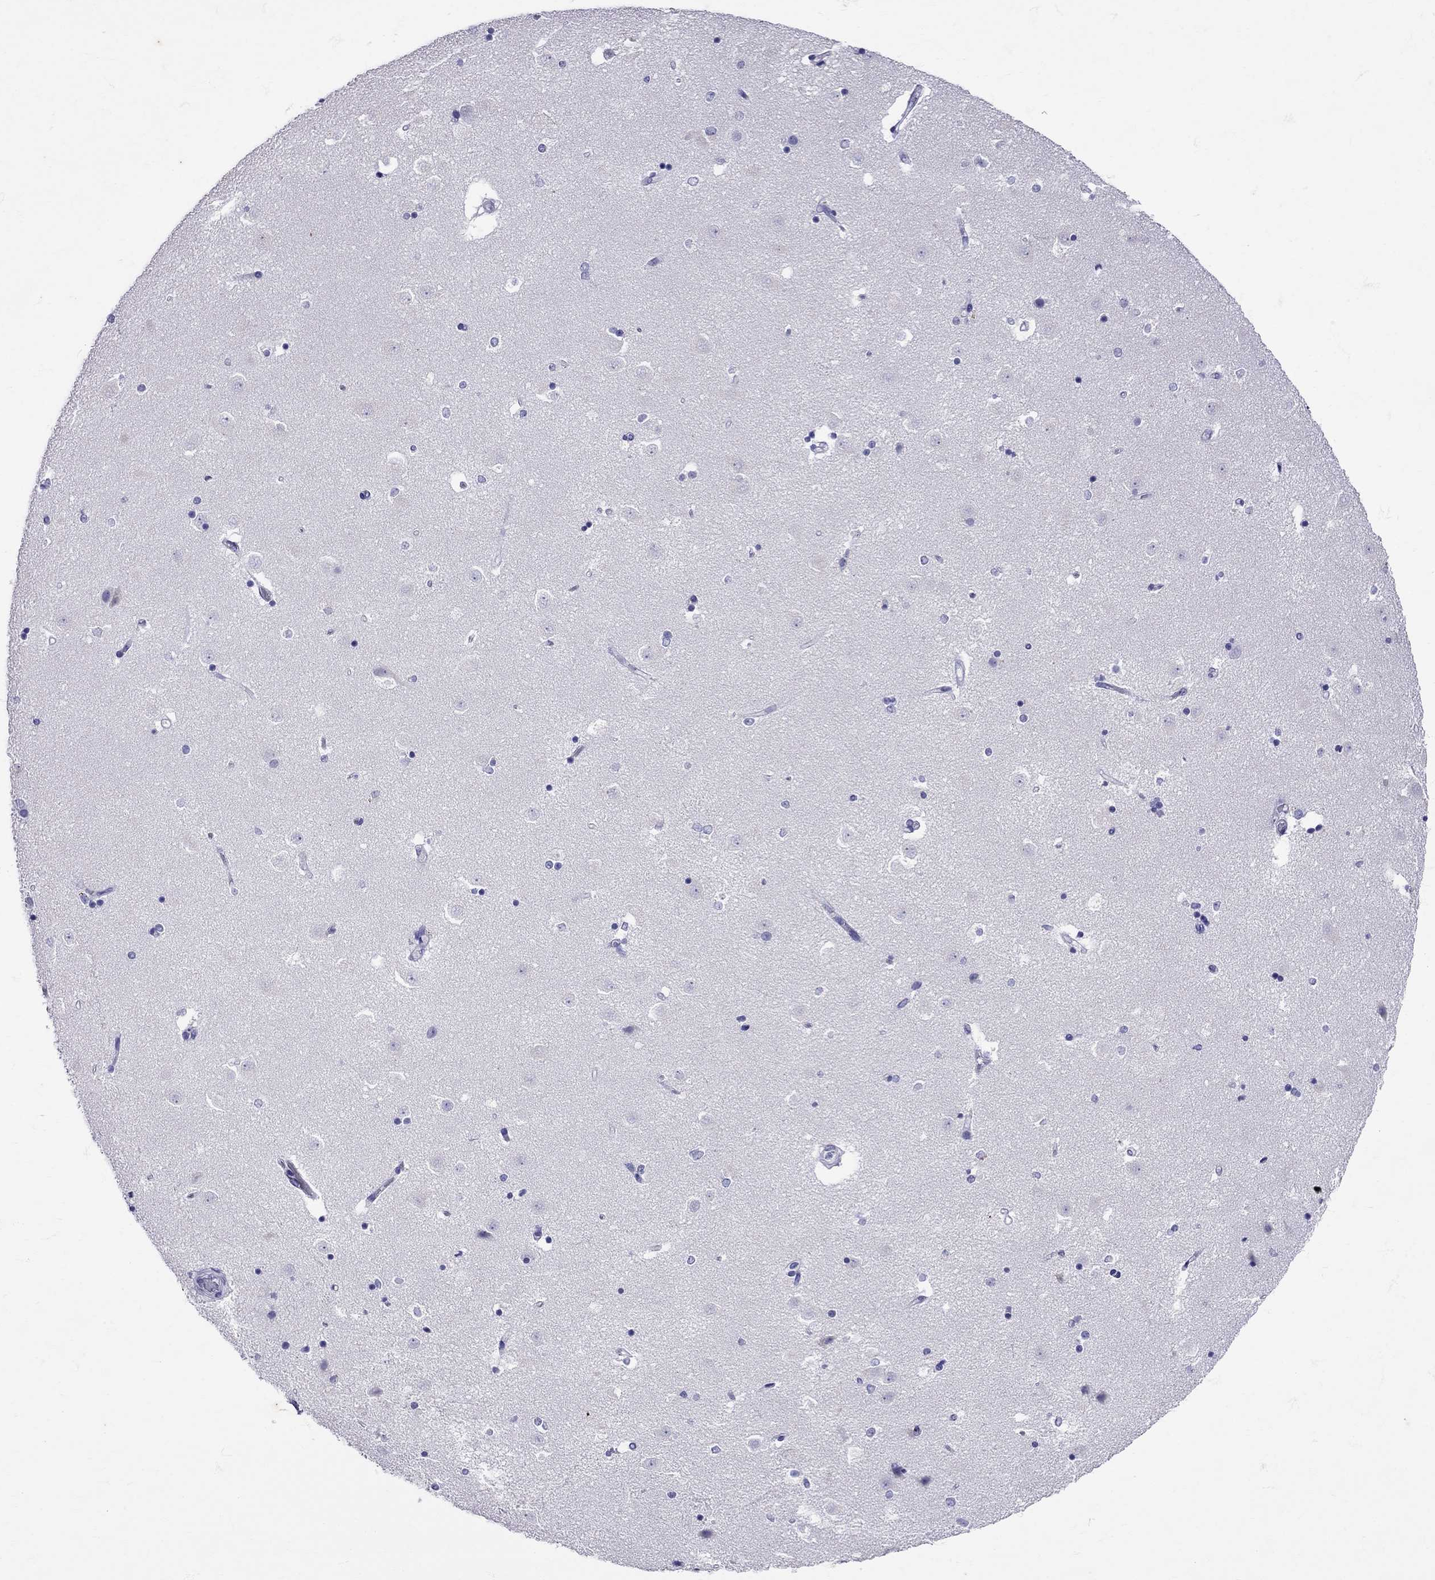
{"staining": {"intensity": "negative", "quantity": "none", "location": "none"}, "tissue": "caudate", "cell_type": "Glial cells", "image_type": "normal", "snomed": [{"axis": "morphology", "description": "Normal tissue, NOS"}, {"axis": "topography", "description": "Lateral ventricle wall"}], "caption": "DAB immunohistochemical staining of normal human caudate exhibits no significant staining in glial cells.", "gene": "AVP", "patient": {"sex": "male", "age": 51}}